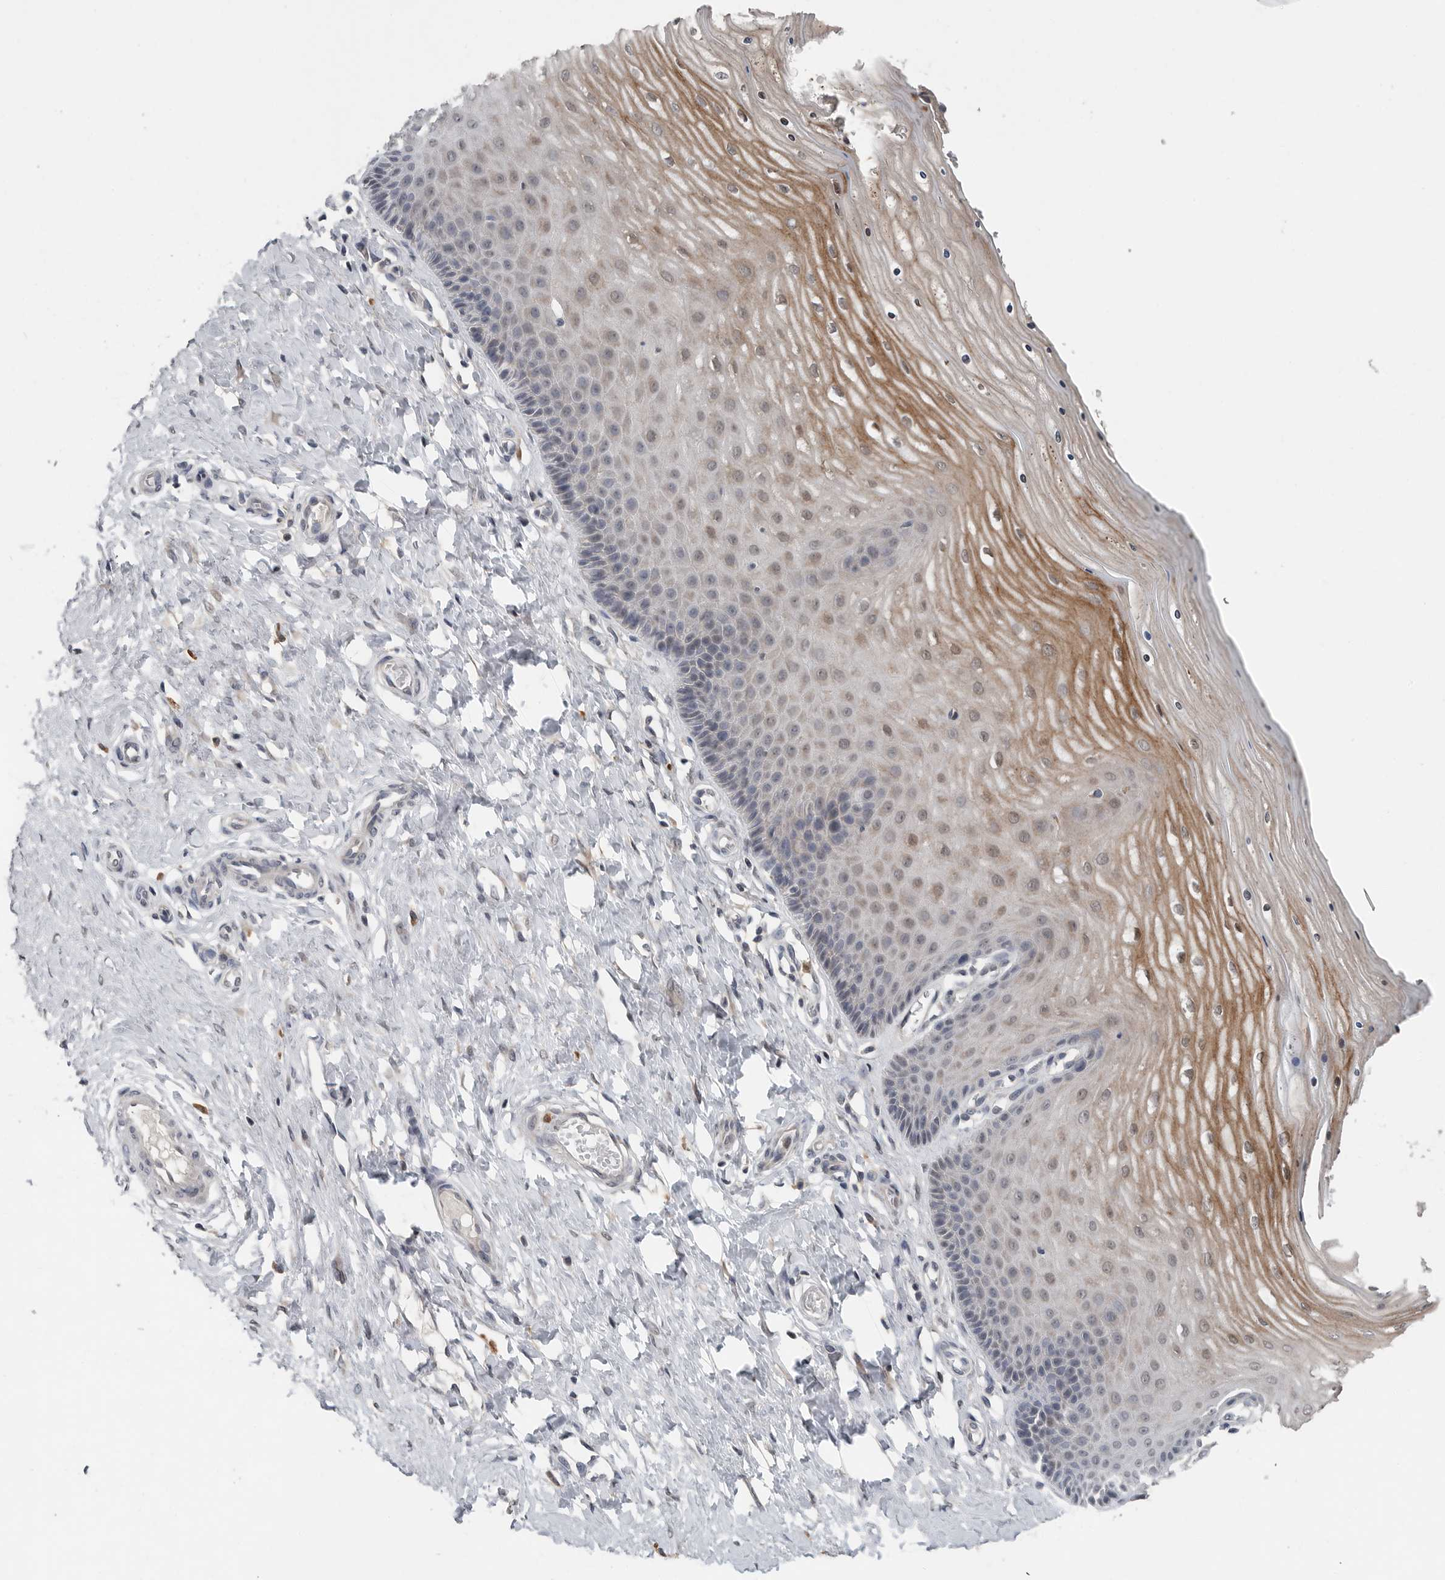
{"staining": {"intensity": "negative", "quantity": "none", "location": "none"}, "tissue": "cervix", "cell_type": "Glandular cells", "image_type": "normal", "snomed": [{"axis": "morphology", "description": "Normal tissue, NOS"}, {"axis": "topography", "description": "Cervix"}], "caption": "High magnification brightfield microscopy of normal cervix stained with DAB (brown) and counterstained with hematoxylin (blue): glandular cells show no significant expression. The staining is performed using DAB (3,3'-diaminobenzidine) brown chromogen with nuclei counter-stained in using hematoxylin.", "gene": "SCP2", "patient": {"sex": "female", "age": 55}}